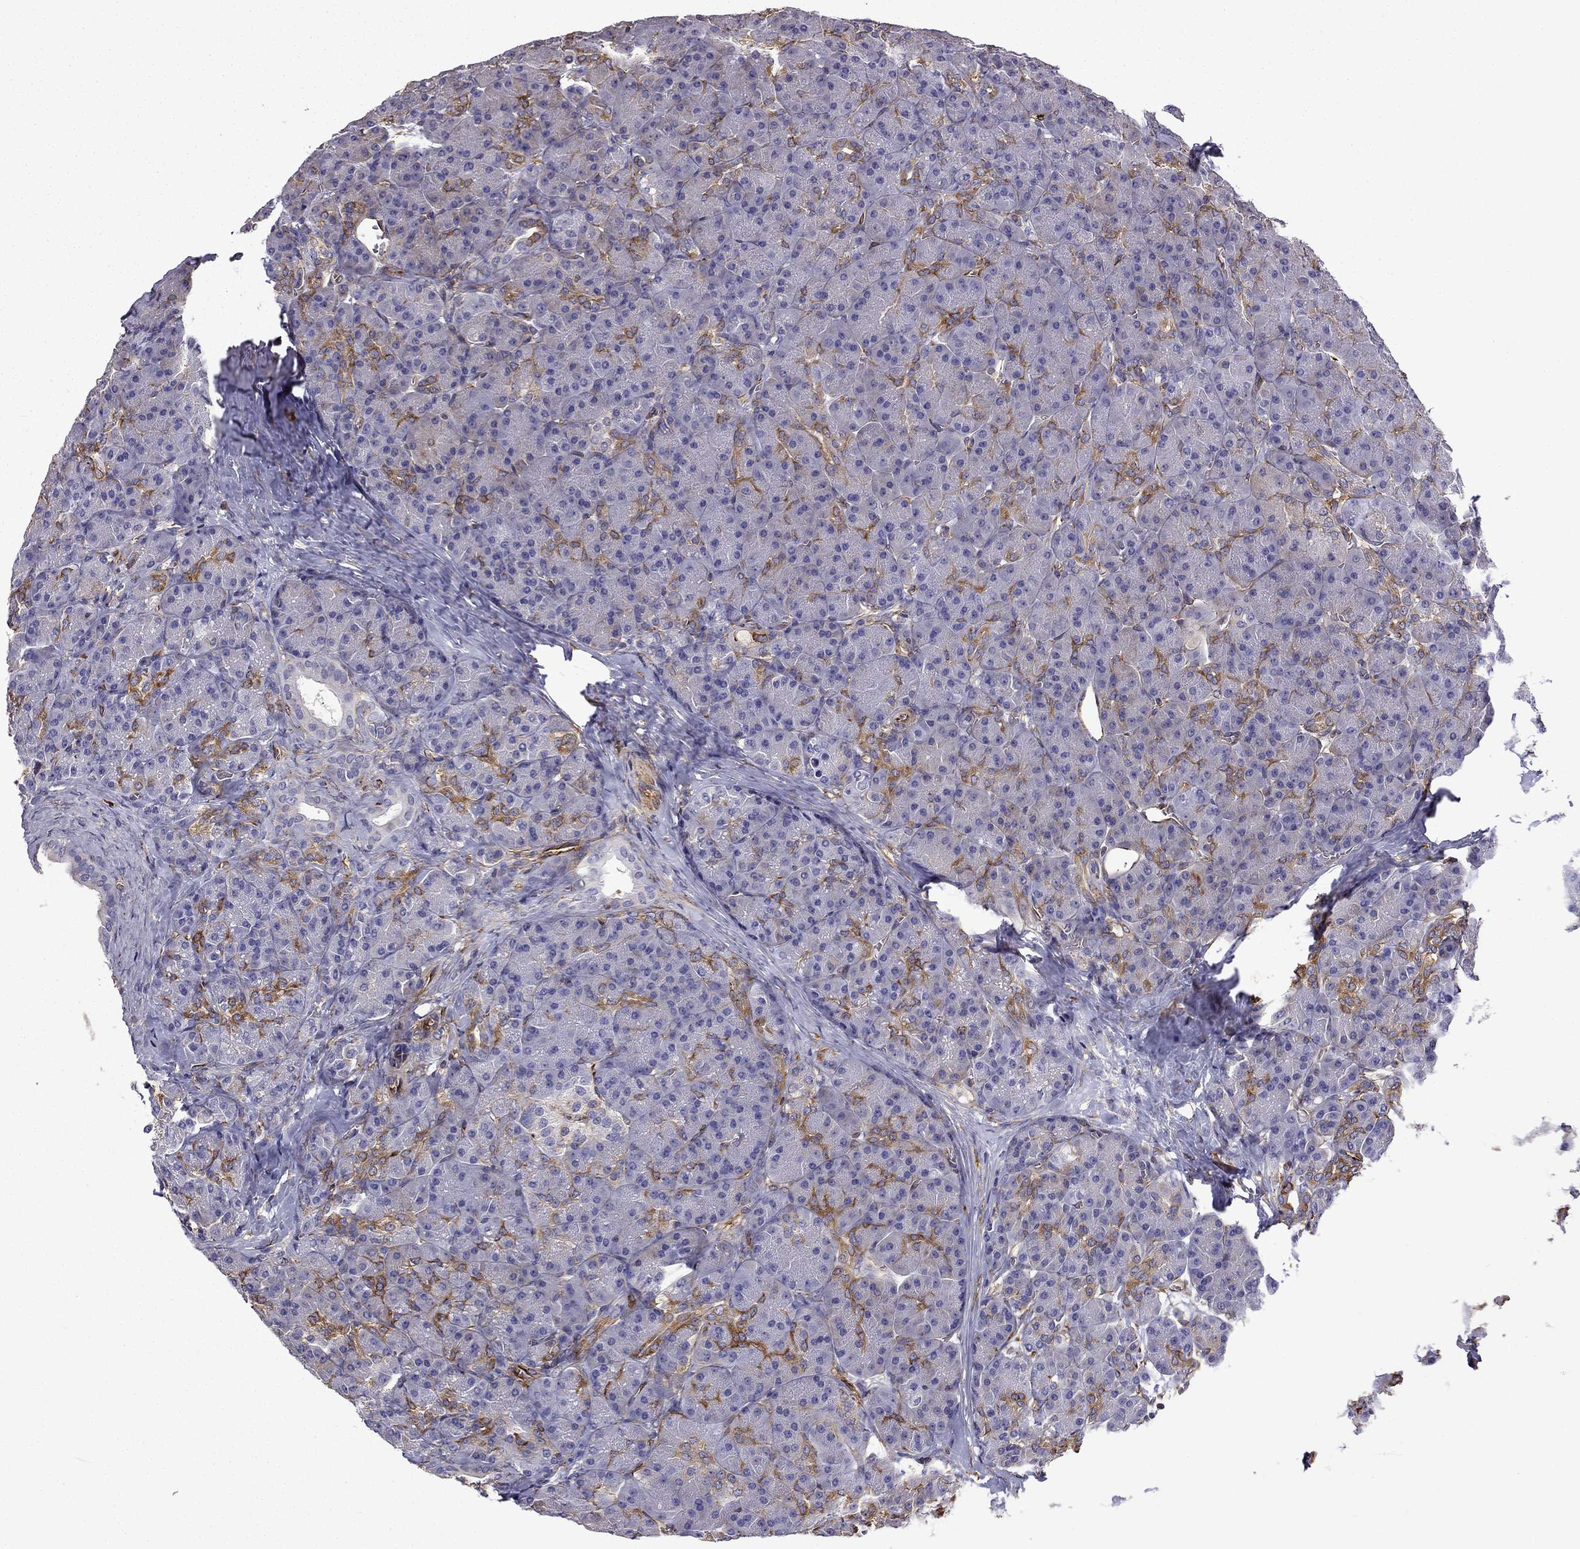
{"staining": {"intensity": "strong", "quantity": "<25%", "location": "cytoplasmic/membranous"}, "tissue": "pancreas", "cell_type": "Exocrine glandular cells", "image_type": "normal", "snomed": [{"axis": "morphology", "description": "Normal tissue, NOS"}, {"axis": "topography", "description": "Pancreas"}], "caption": "IHC histopathology image of benign pancreas: pancreas stained using immunohistochemistry shows medium levels of strong protein expression localized specifically in the cytoplasmic/membranous of exocrine glandular cells, appearing as a cytoplasmic/membranous brown color.", "gene": "MAP4", "patient": {"sex": "male", "age": 57}}